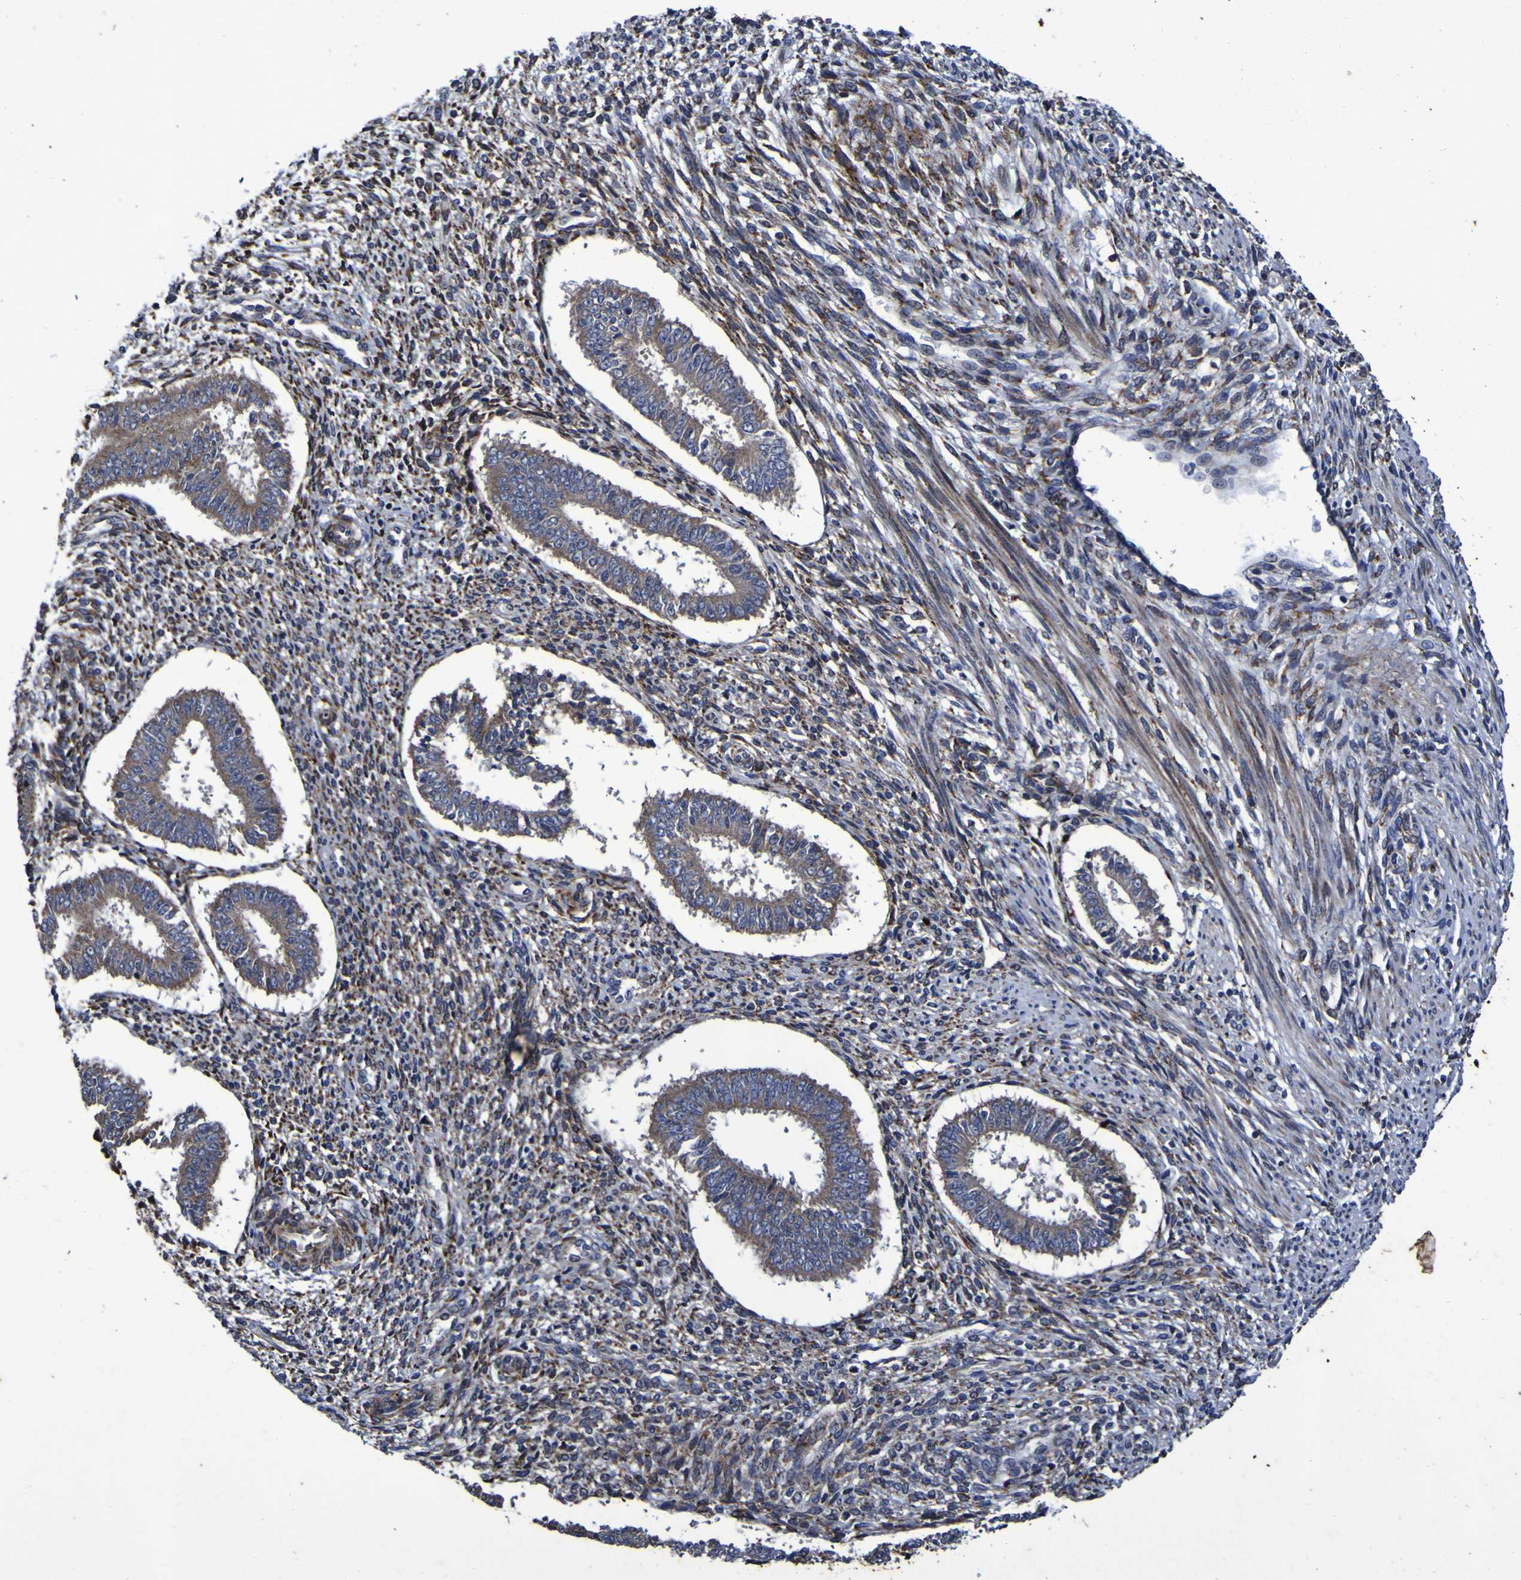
{"staining": {"intensity": "moderate", "quantity": "25%-75%", "location": "cytoplasmic/membranous"}, "tissue": "endometrium", "cell_type": "Cells in endometrial stroma", "image_type": "normal", "snomed": [{"axis": "morphology", "description": "Normal tissue, NOS"}, {"axis": "topography", "description": "Endometrium"}], "caption": "Immunohistochemical staining of unremarkable endometrium reveals moderate cytoplasmic/membranous protein positivity in about 25%-75% of cells in endometrial stroma.", "gene": "P3H1", "patient": {"sex": "female", "age": 35}}